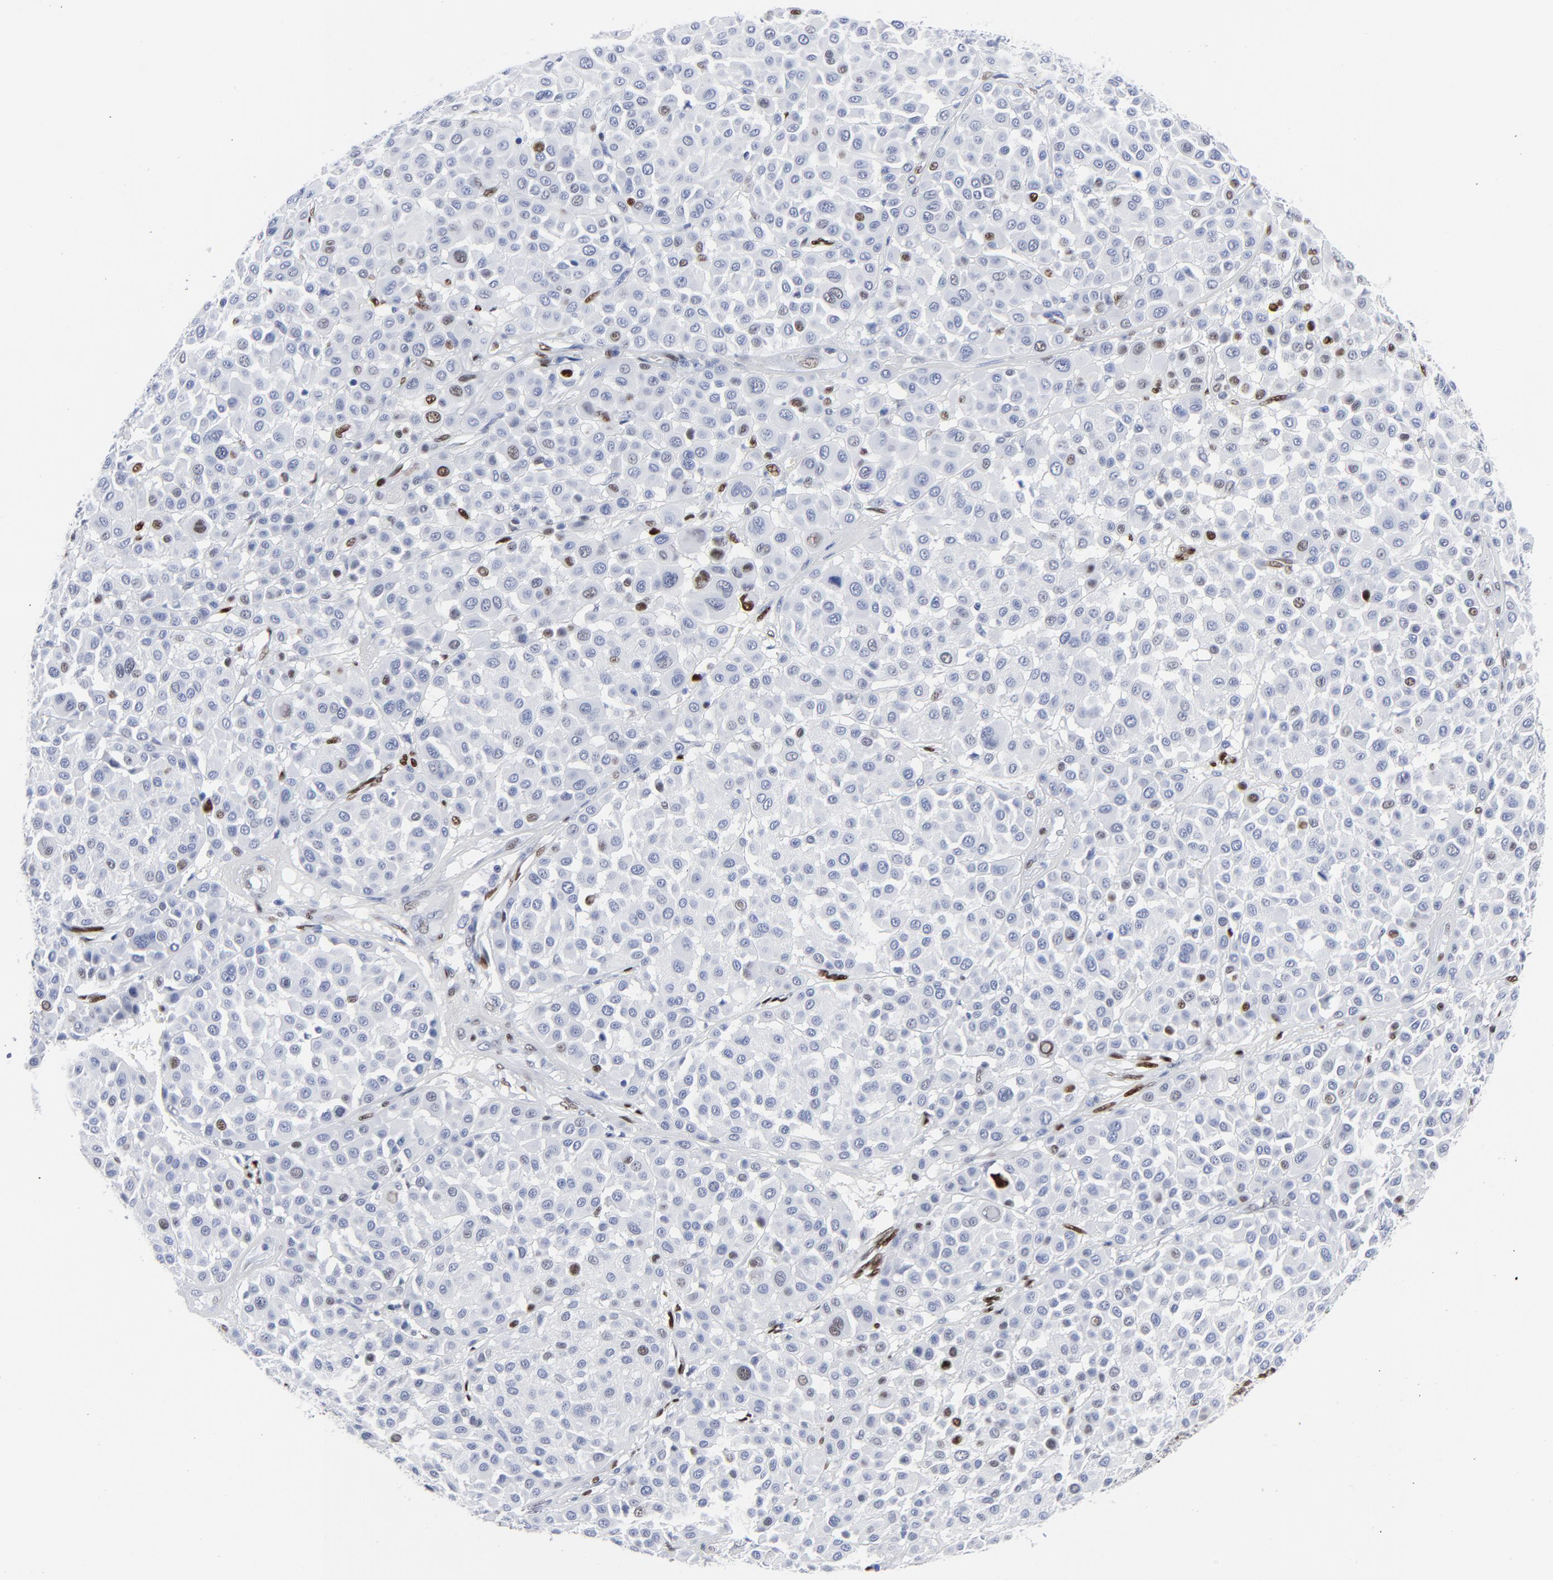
{"staining": {"intensity": "strong", "quantity": "<25%", "location": "nuclear"}, "tissue": "melanoma", "cell_type": "Tumor cells", "image_type": "cancer", "snomed": [{"axis": "morphology", "description": "Malignant melanoma, Metastatic site"}, {"axis": "topography", "description": "Soft tissue"}], "caption": "Melanoma stained with a brown dye shows strong nuclear positive positivity in approximately <25% of tumor cells.", "gene": "JUN", "patient": {"sex": "male", "age": 41}}